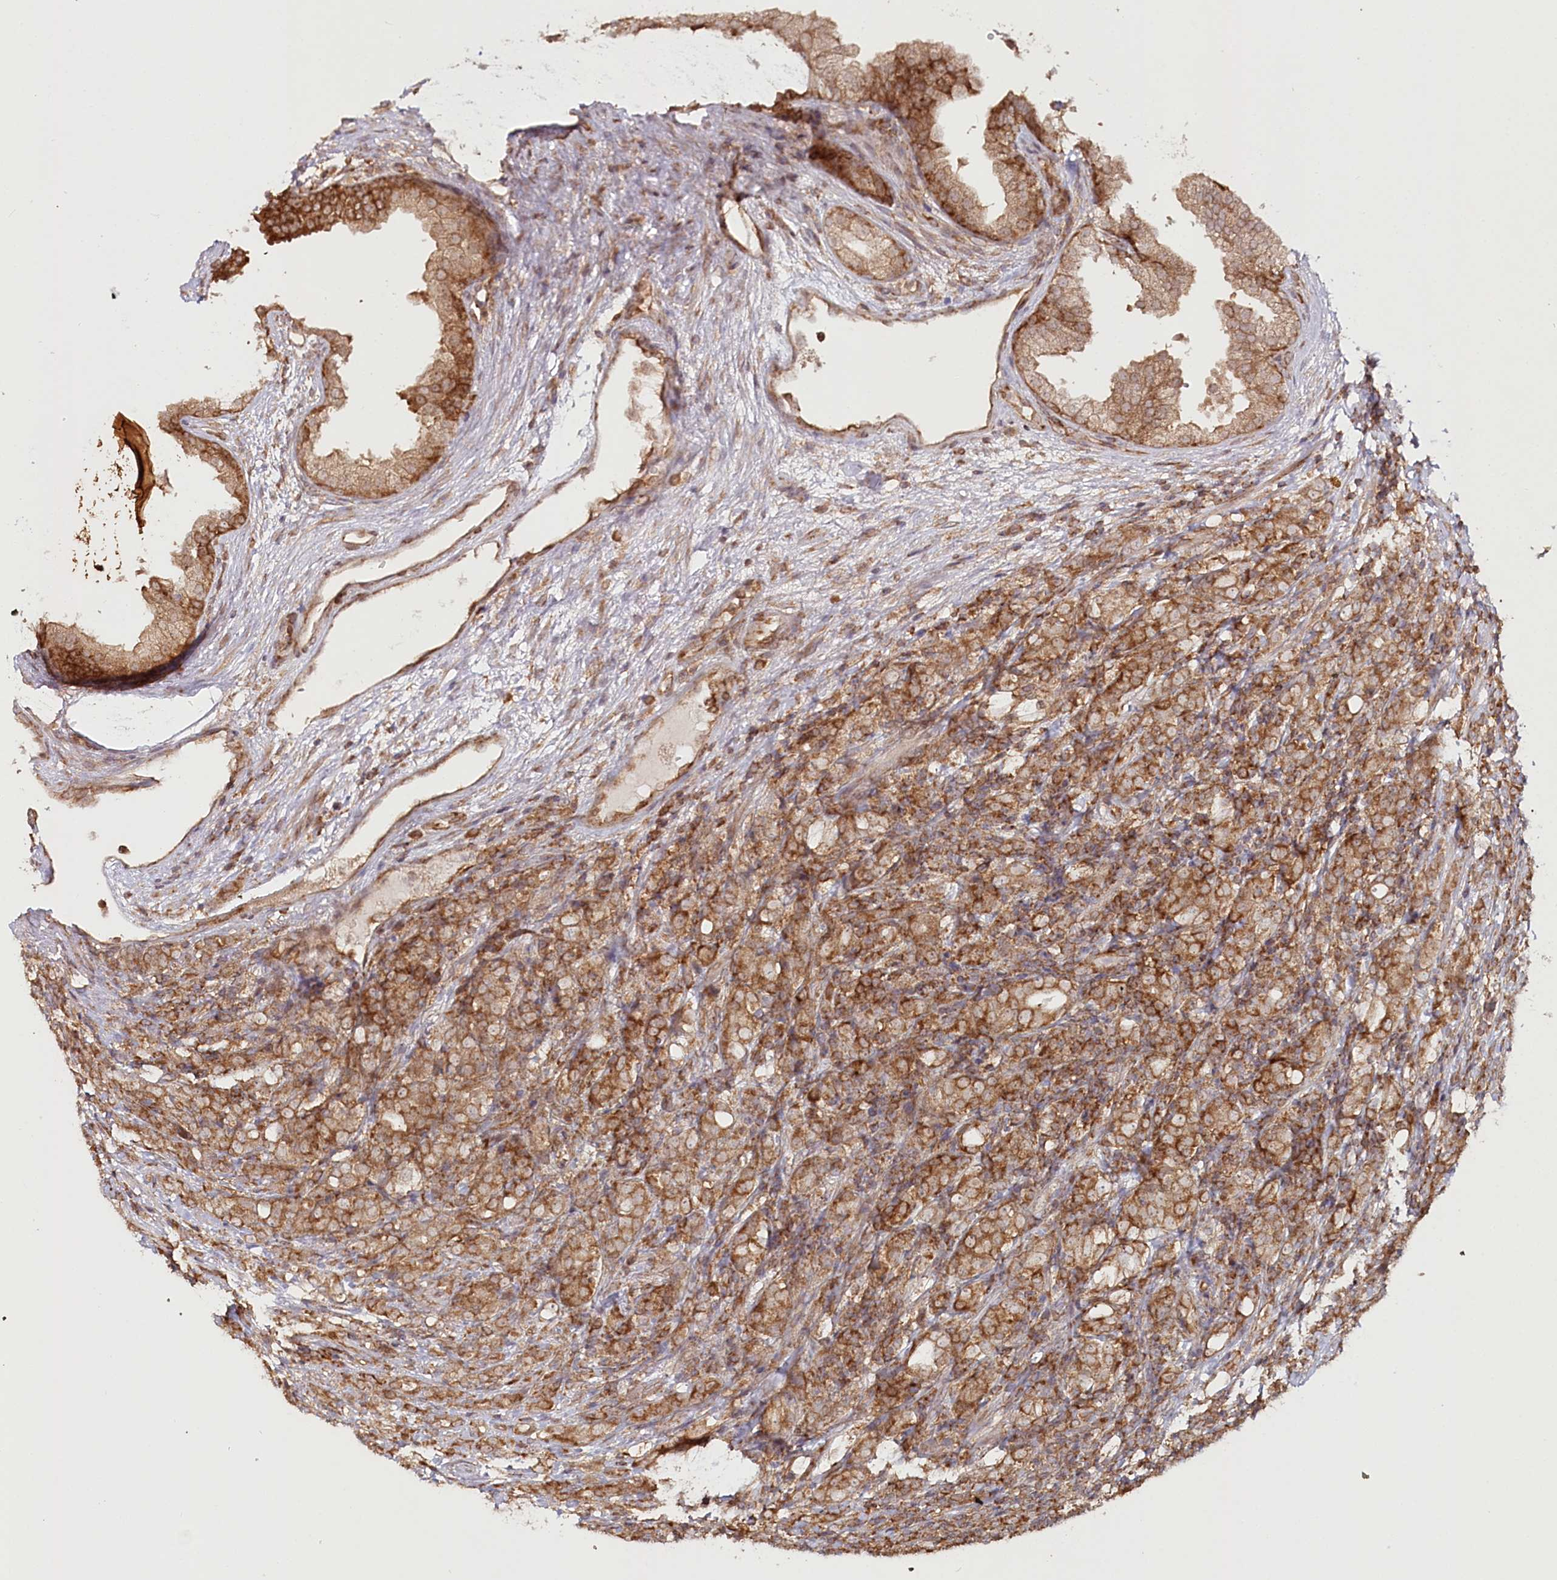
{"staining": {"intensity": "moderate", "quantity": ">75%", "location": "cytoplasmic/membranous"}, "tissue": "prostate cancer", "cell_type": "Tumor cells", "image_type": "cancer", "snomed": [{"axis": "morphology", "description": "Adenocarcinoma, High grade"}, {"axis": "topography", "description": "Prostate"}], "caption": "Human prostate cancer stained with a brown dye exhibits moderate cytoplasmic/membranous positive positivity in approximately >75% of tumor cells.", "gene": "OTUD4", "patient": {"sex": "male", "age": 62}}